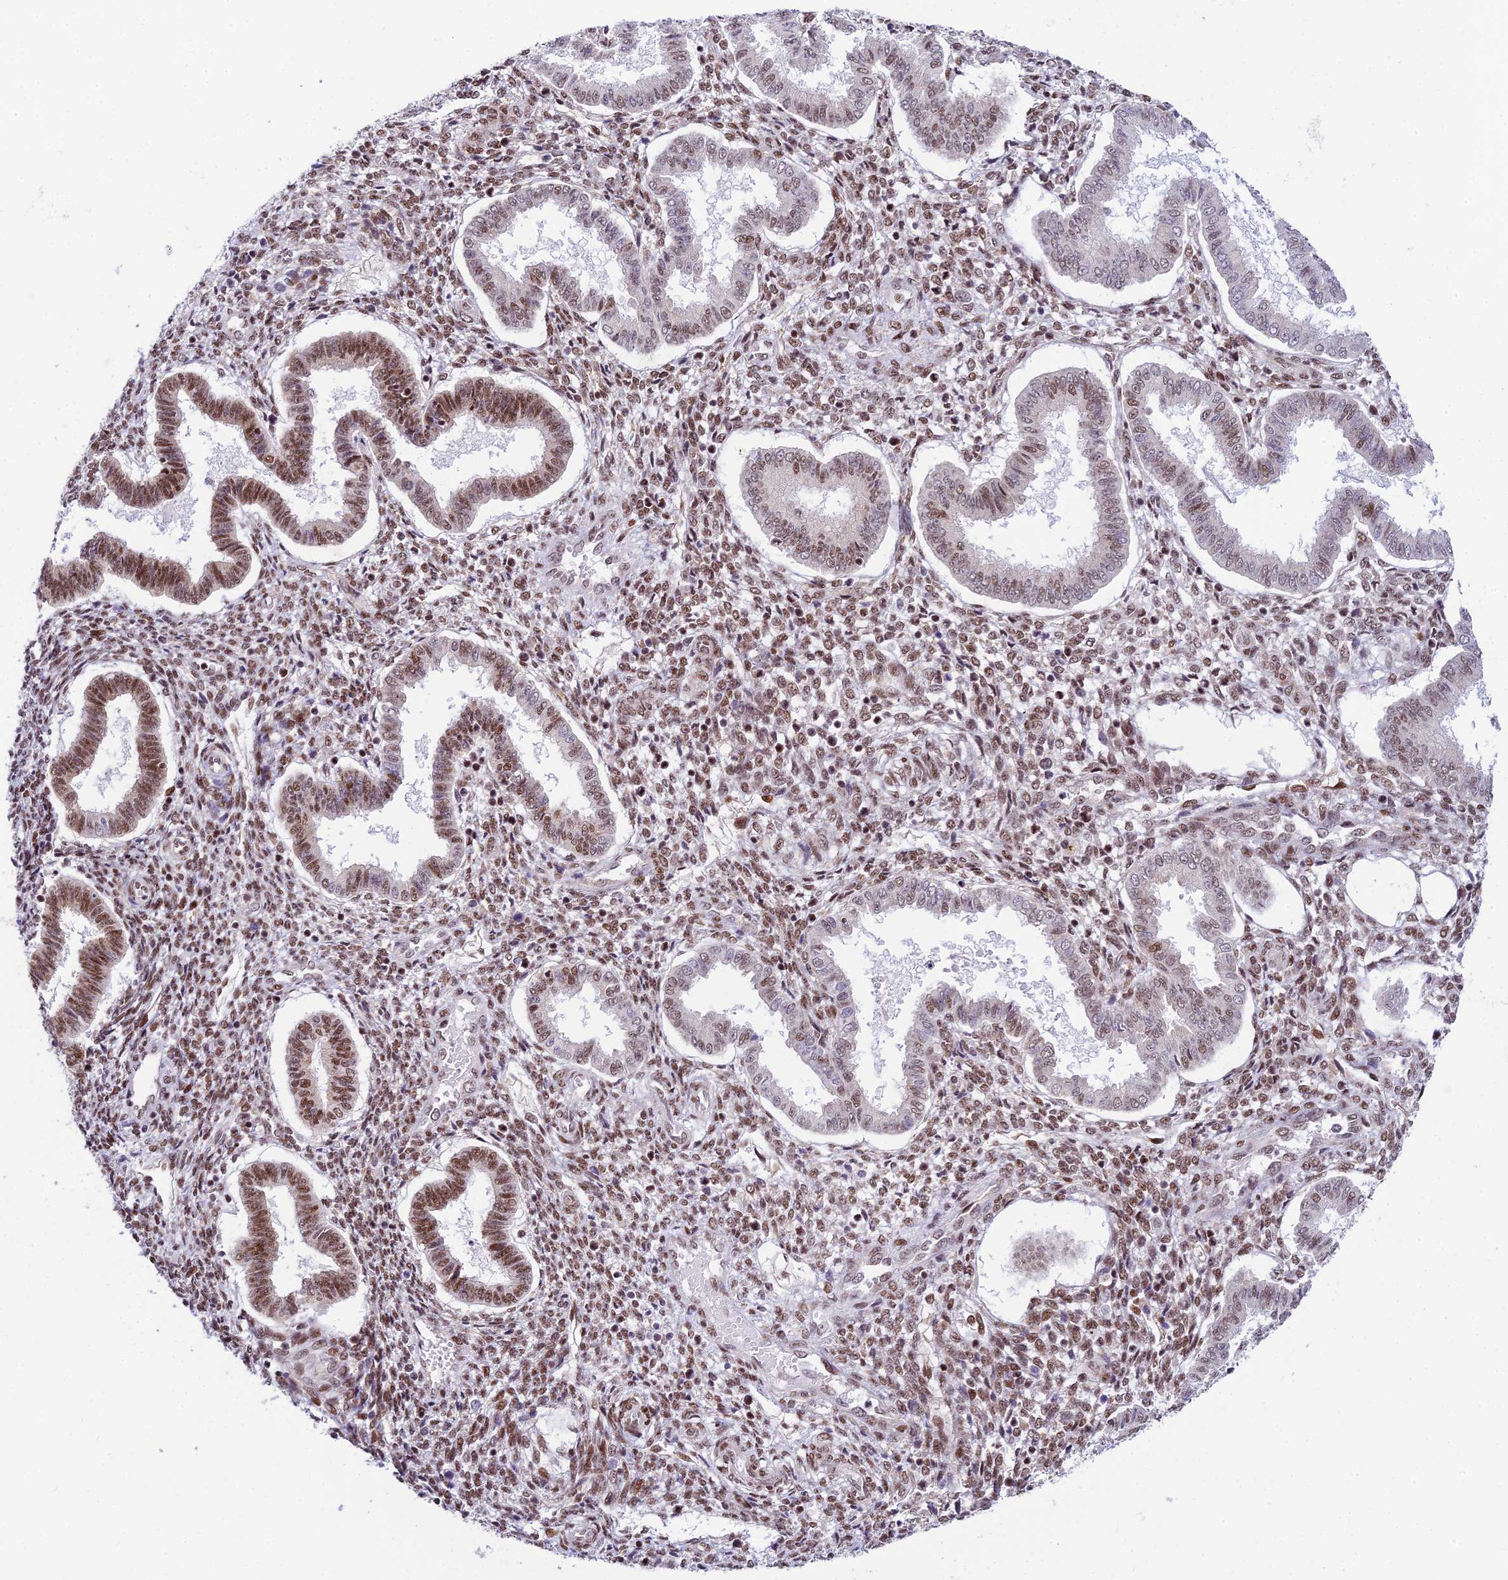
{"staining": {"intensity": "moderate", "quantity": "25%-75%", "location": "nuclear"}, "tissue": "endometrium", "cell_type": "Cells in endometrial stroma", "image_type": "normal", "snomed": [{"axis": "morphology", "description": "Normal tissue, NOS"}, {"axis": "topography", "description": "Endometrium"}], "caption": "Moderate nuclear protein positivity is identified in about 25%-75% of cells in endometrial stroma in endometrium.", "gene": "USP22", "patient": {"sex": "female", "age": 24}}